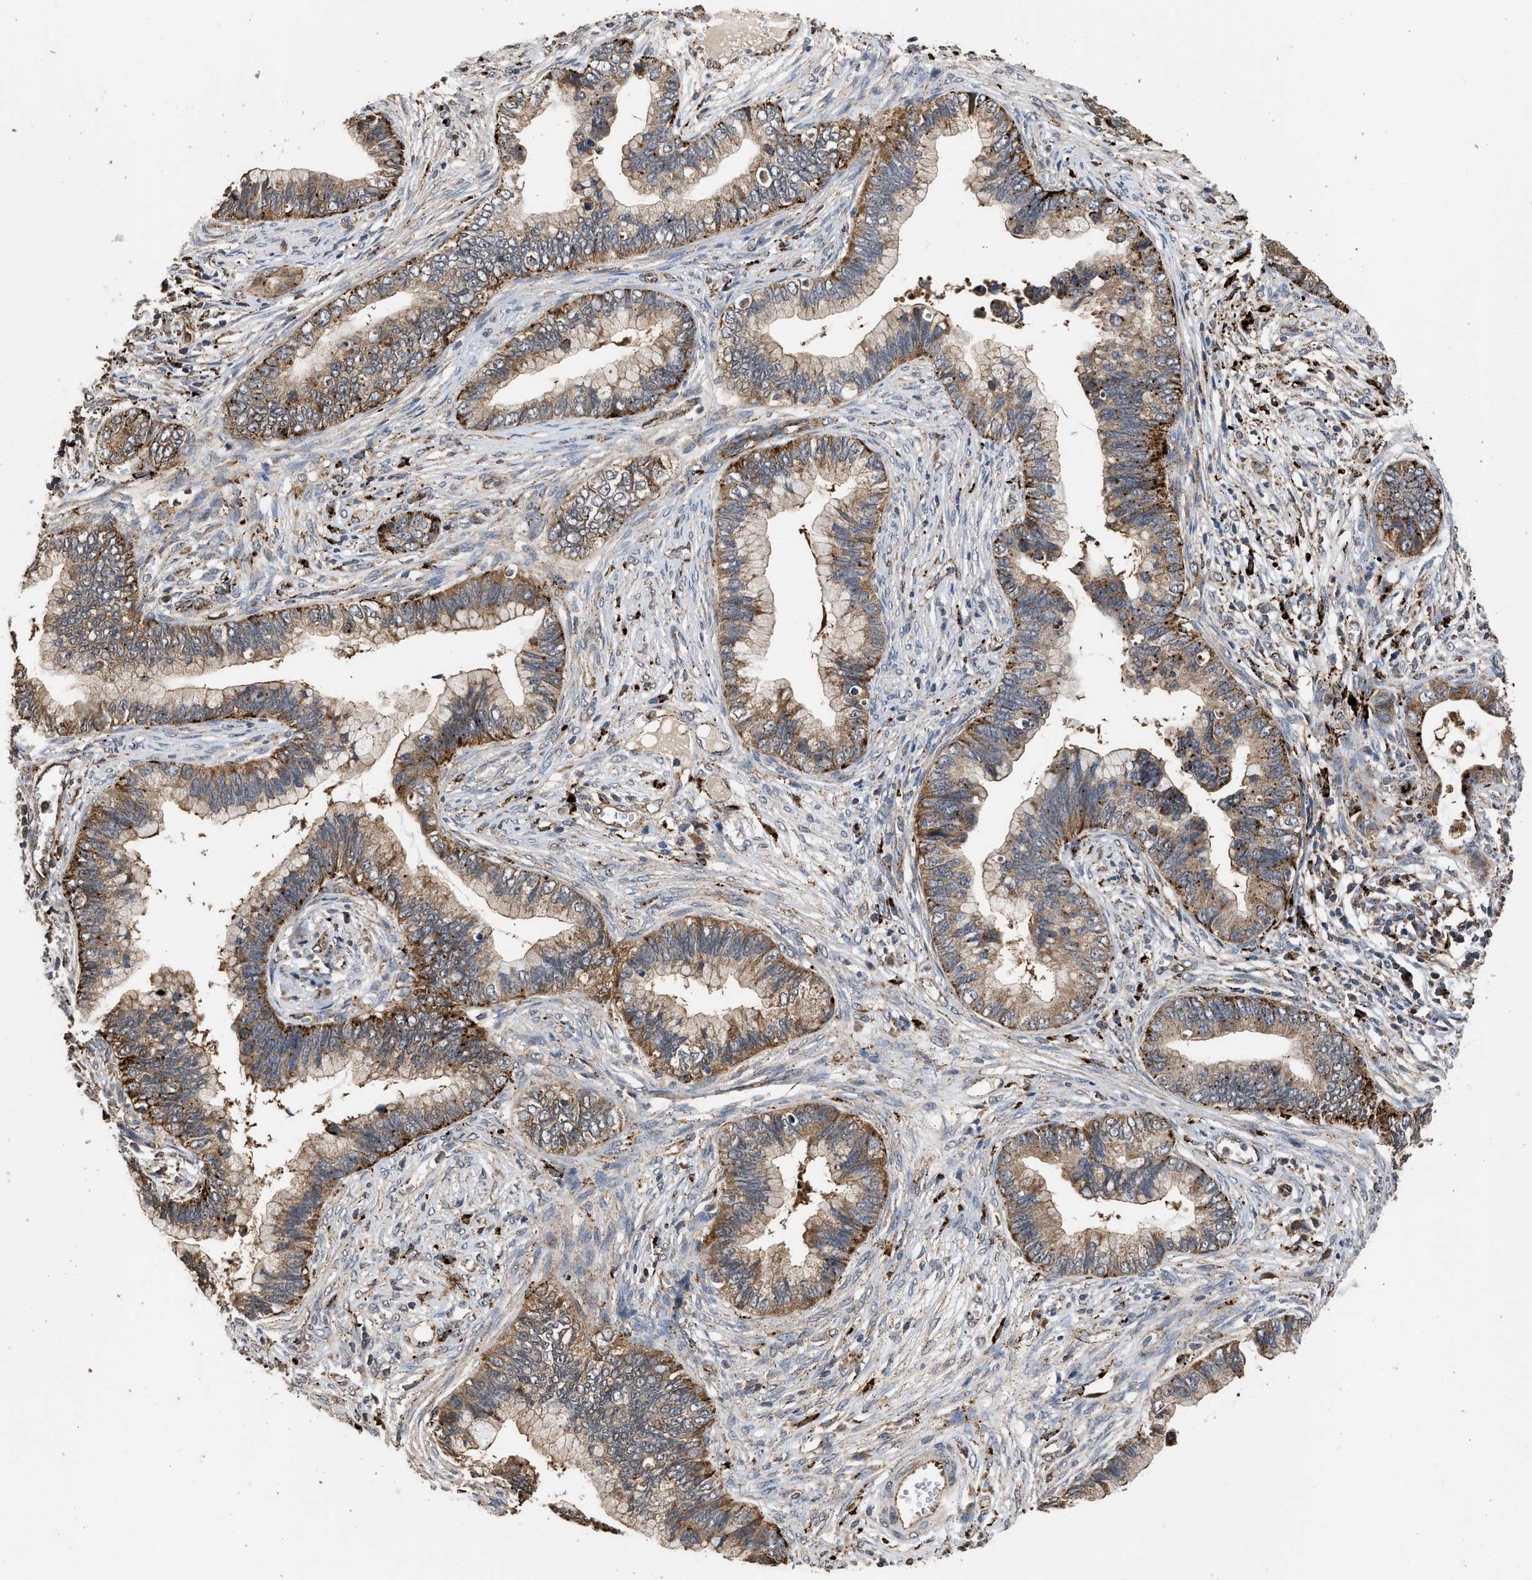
{"staining": {"intensity": "moderate", "quantity": ">75%", "location": "cytoplasmic/membranous"}, "tissue": "cervical cancer", "cell_type": "Tumor cells", "image_type": "cancer", "snomed": [{"axis": "morphology", "description": "Adenocarcinoma, NOS"}, {"axis": "topography", "description": "Cervix"}], "caption": "Human cervical adenocarcinoma stained with a brown dye shows moderate cytoplasmic/membranous positive expression in approximately >75% of tumor cells.", "gene": "CTSV", "patient": {"sex": "female", "age": 44}}